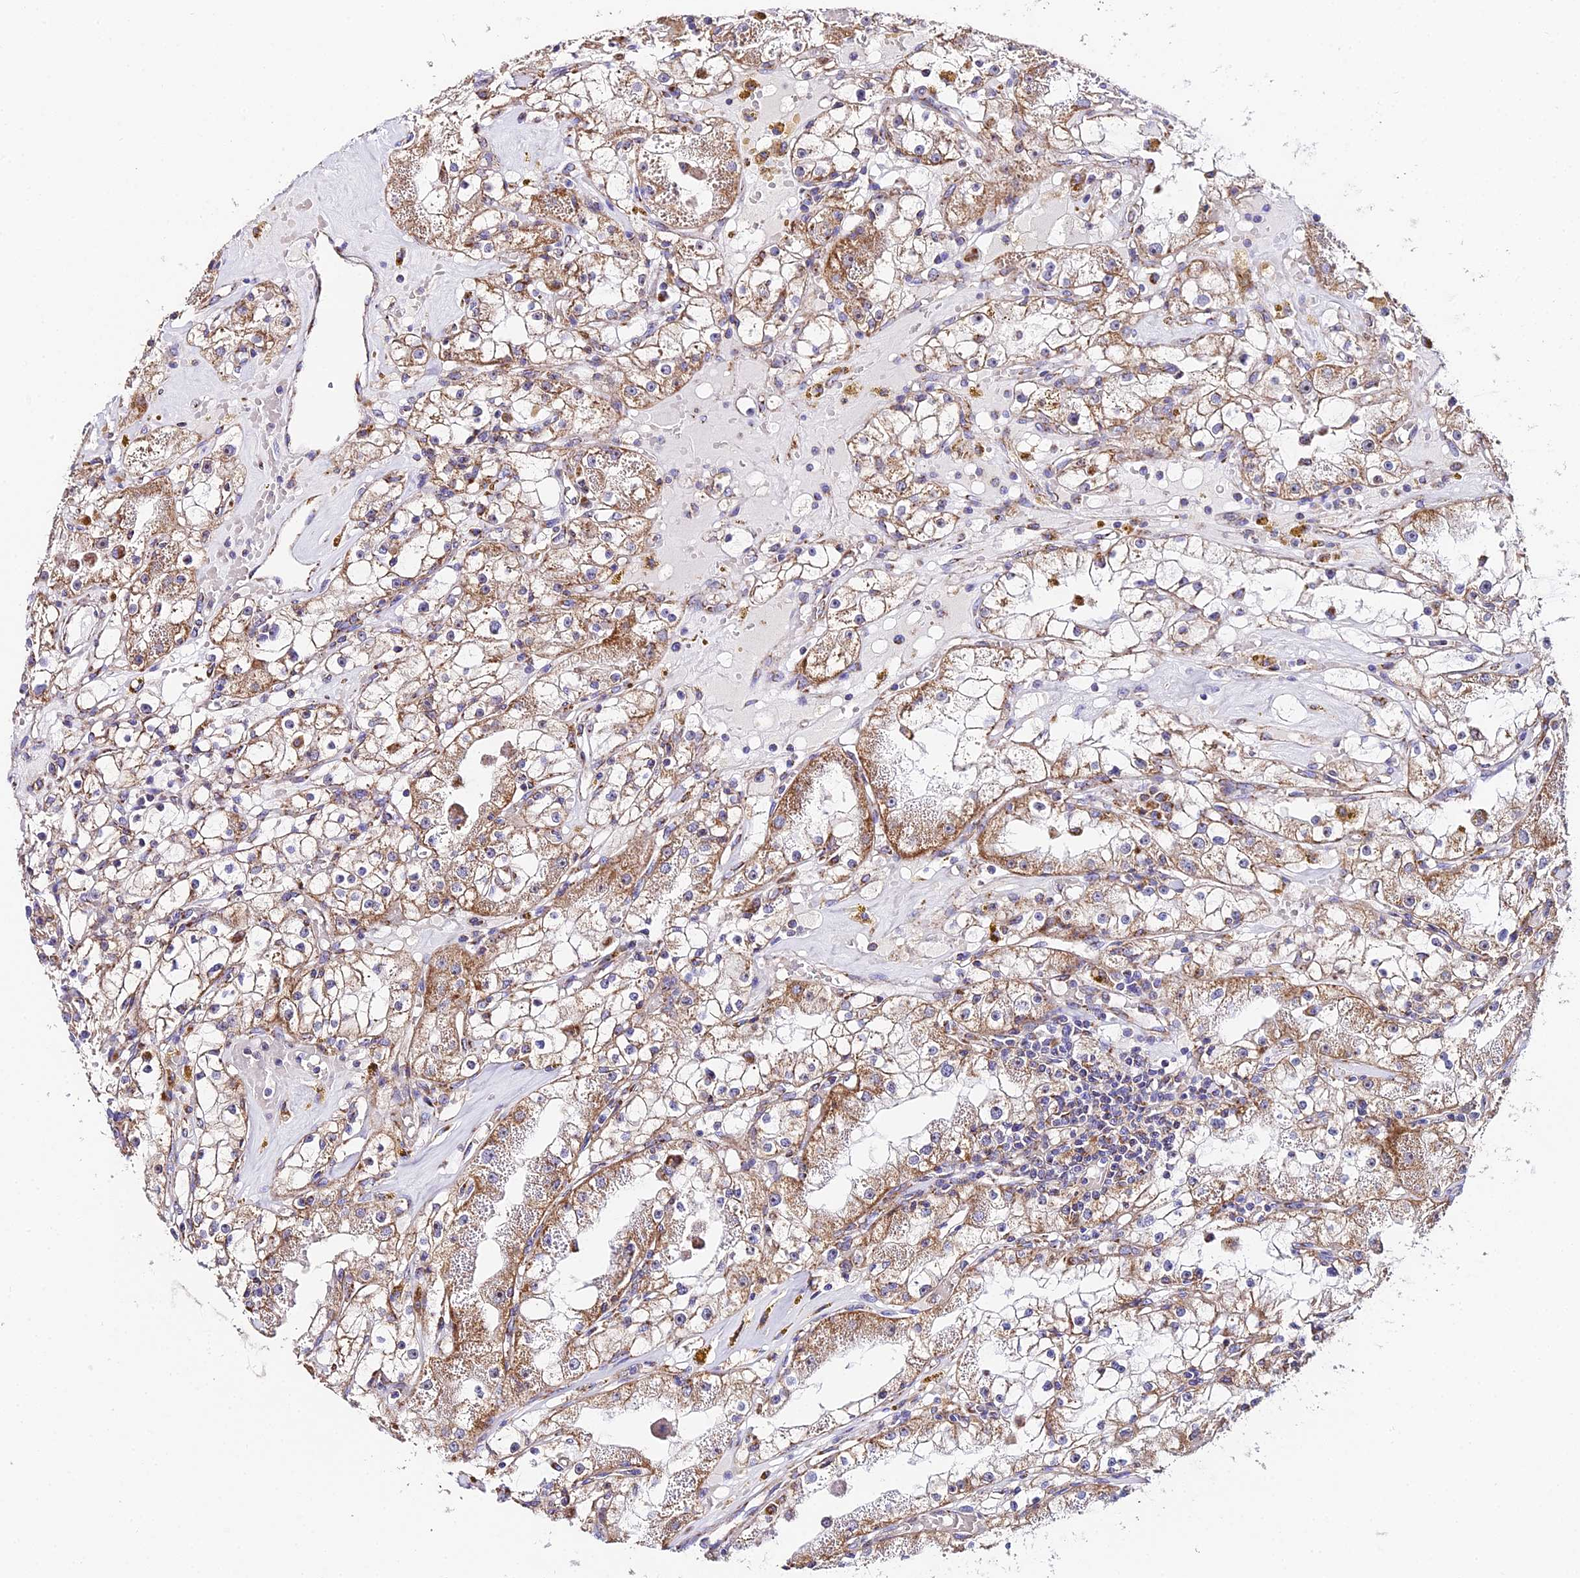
{"staining": {"intensity": "moderate", "quantity": ">75%", "location": "cytoplasmic/membranous"}, "tissue": "renal cancer", "cell_type": "Tumor cells", "image_type": "cancer", "snomed": [{"axis": "morphology", "description": "Adenocarcinoma, NOS"}, {"axis": "topography", "description": "Kidney"}], "caption": "Moderate cytoplasmic/membranous protein expression is present in about >75% of tumor cells in renal cancer (adenocarcinoma). (DAB (3,3'-diaminobenzidine) IHC with brightfield microscopy, high magnification).", "gene": "OCIAD1", "patient": {"sex": "male", "age": 56}}